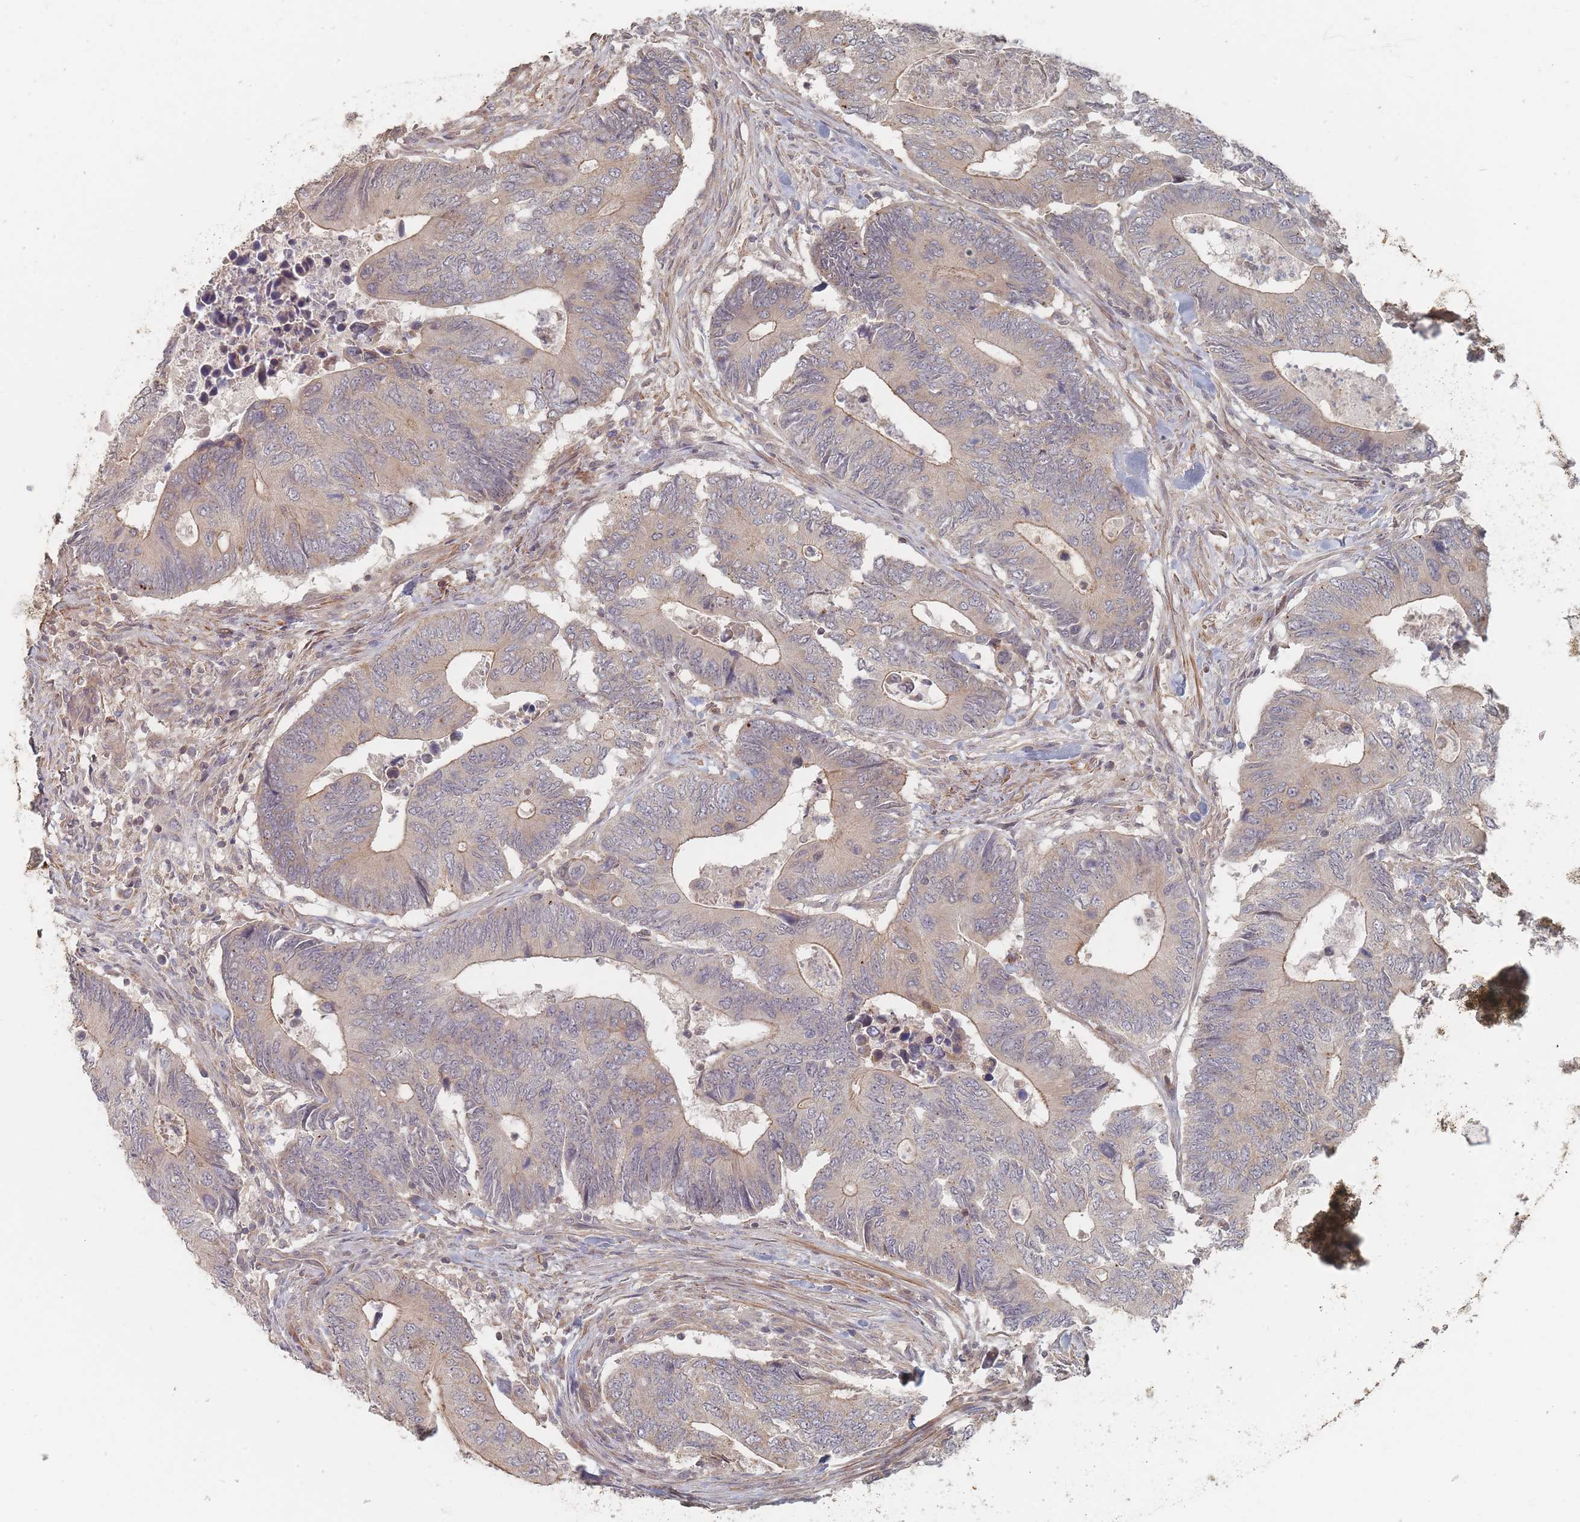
{"staining": {"intensity": "weak", "quantity": "25%-75%", "location": "cytoplasmic/membranous"}, "tissue": "colorectal cancer", "cell_type": "Tumor cells", "image_type": "cancer", "snomed": [{"axis": "morphology", "description": "Adenocarcinoma, NOS"}, {"axis": "topography", "description": "Colon"}], "caption": "Brown immunohistochemical staining in human adenocarcinoma (colorectal) demonstrates weak cytoplasmic/membranous positivity in about 25%-75% of tumor cells.", "gene": "GLE1", "patient": {"sex": "male", "age": 87}}